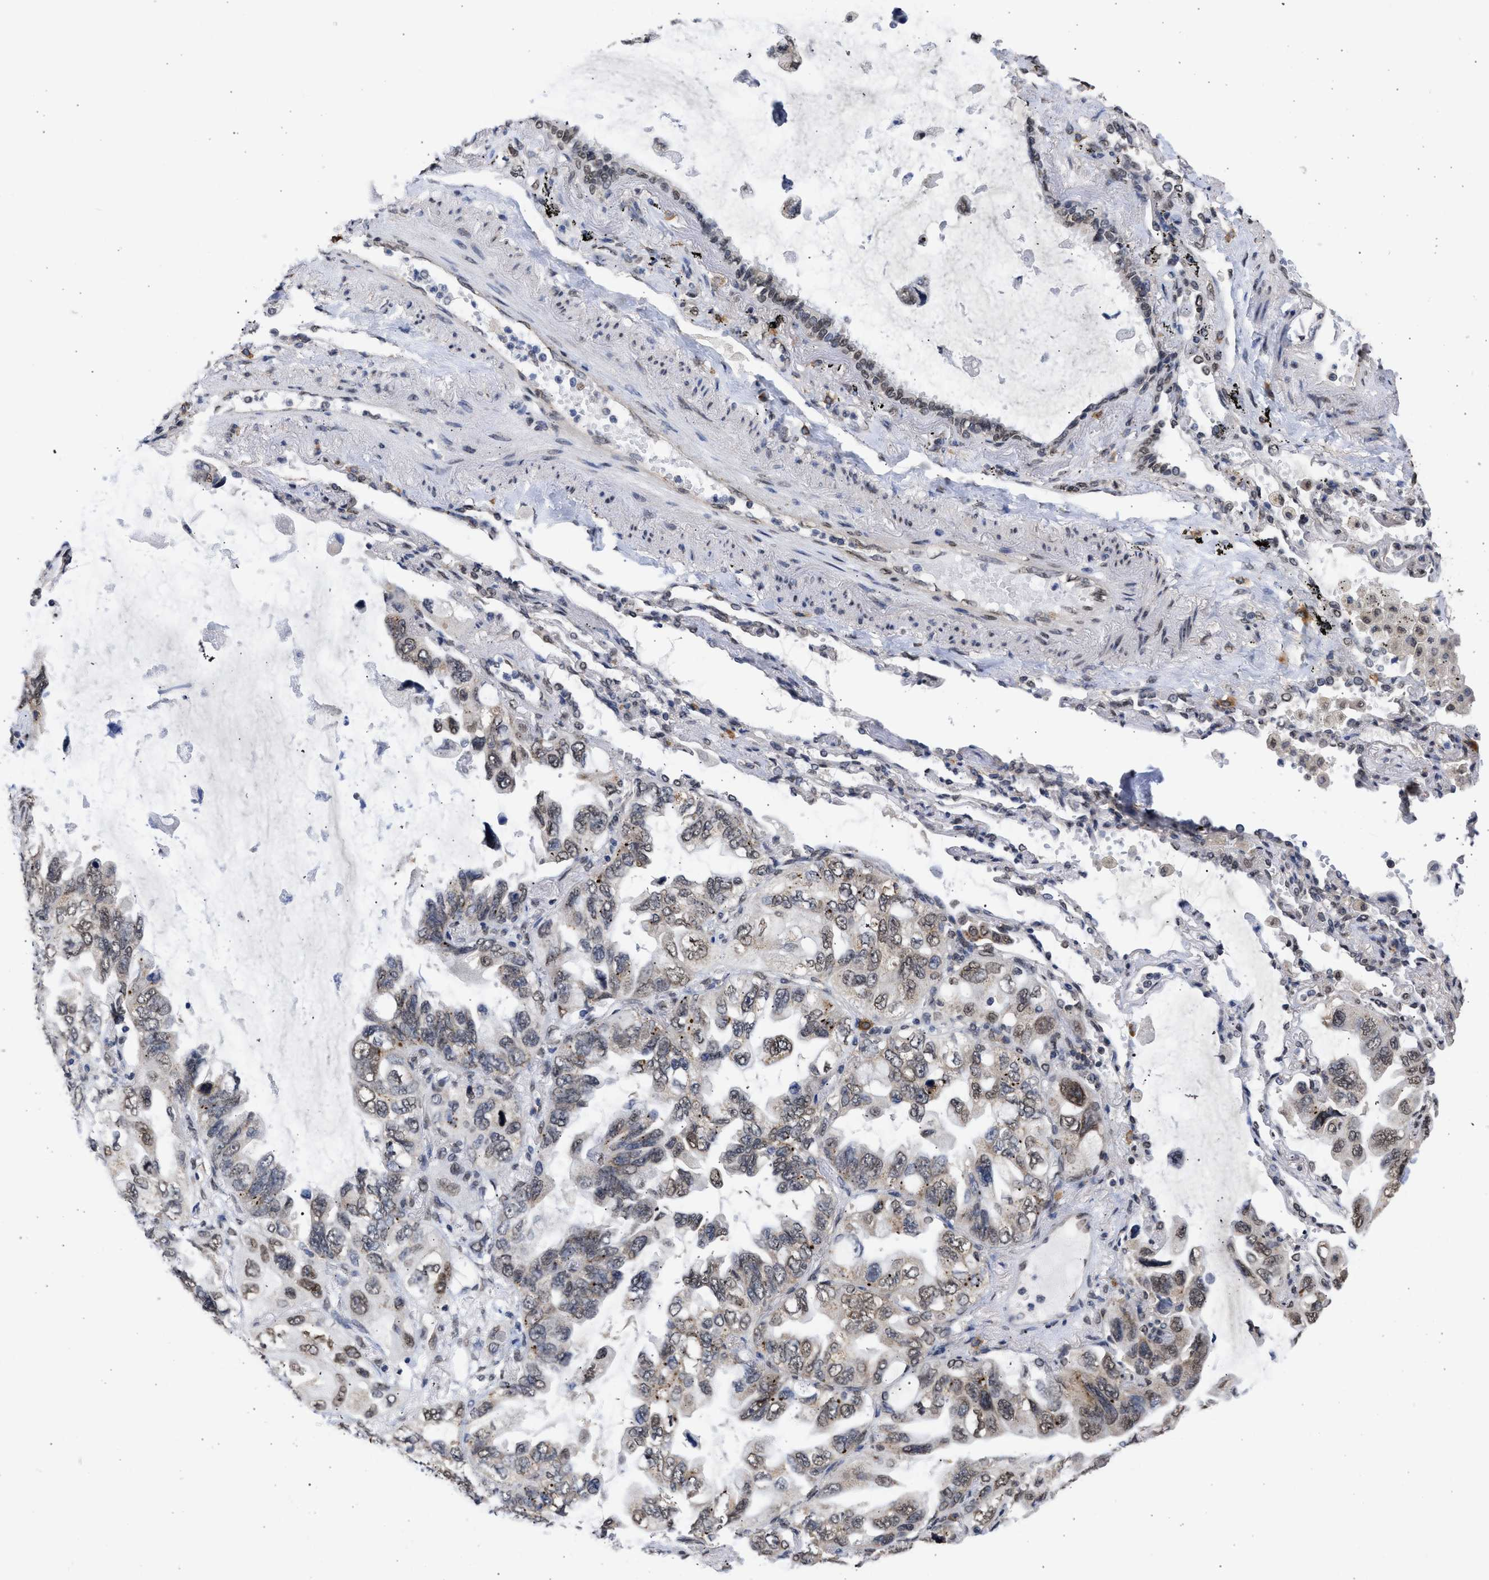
{"staining": {"intensity": "weak", "quantity": "<25%", "location": "cytoplasmic/membranous"}, "tissue": "lung cancer", "cell_type": "Tumor cells", "image_type": "cancer", "snomed": [{"axis": "morphology", "description": "Squamous cell carcinoma, NOS"}, {"axis": "topography", "description": "Lung"}], "caption": "This is a image of IHC staining of lung cancer (squamous cell carcinoma), which shows no positivity in tumor cells.", "gene": "NUP35", "patient": {"sex": "female", "age": 73}}